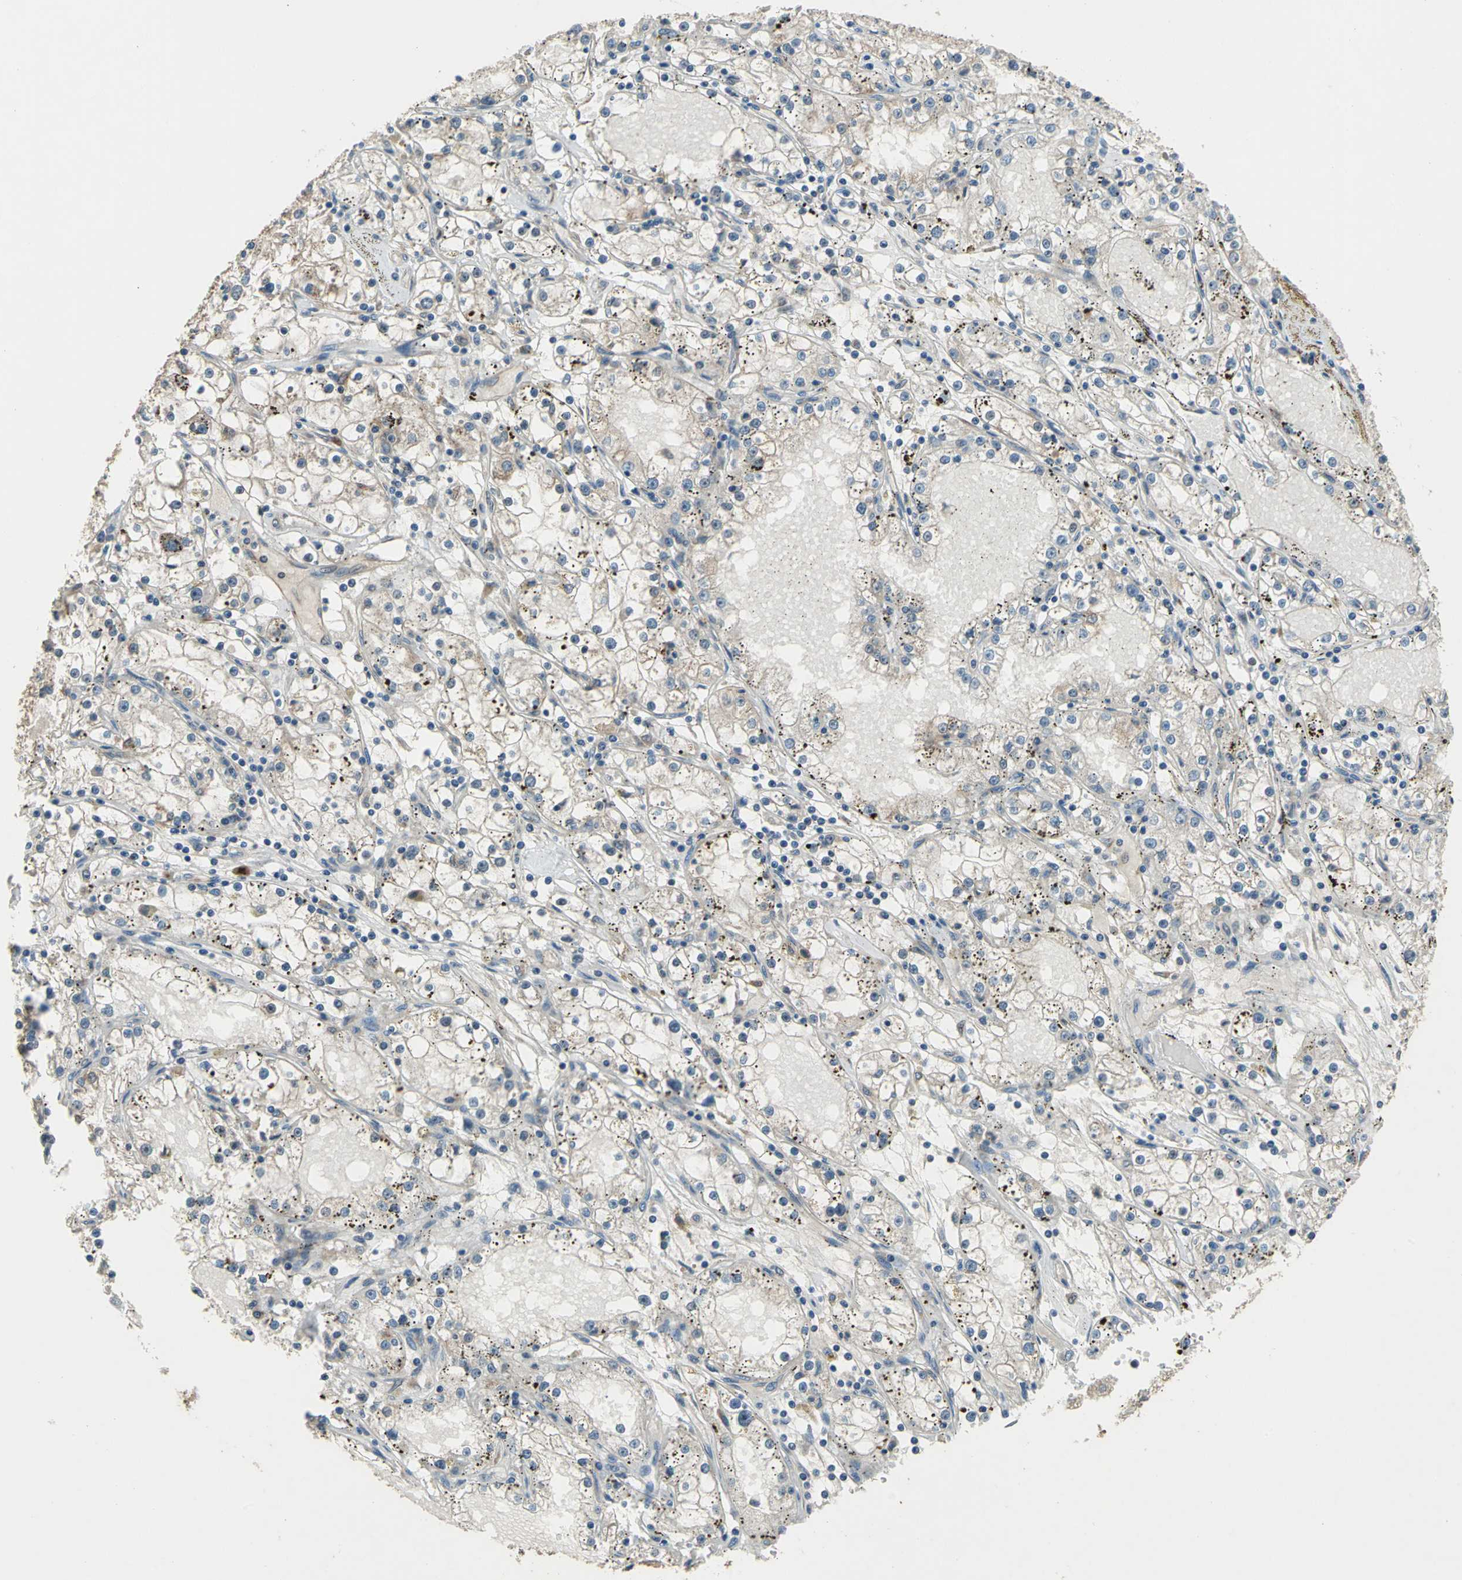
{"staining": {"intensity": "weak", "quantity": "25%-75%", "location": "cytoplasmic/membranous"}, "tissue": "renal cancer", "cell_type": "Tumor cells", "image_type": "cancer", "snomed": [{"axis": "morphology", "description": "Adenocarcinoma, NOS"}, {"axis": "topography", "description": "Kidney"}], "caption": "Immunohistochemistry (IHC) staining of renal cancer, which exhibits low levels of weak cytoplasmic/membranous staining in approximately 25%-75% of tumor cells indicating weak cytoplasmic/membranous protein expression. The staining was performed using DAB (brown) for protein detection and nuclei were counterstained in hematoxylin (blue).", "gene": "NFKBIE", "patient": {"sex": "male", "age": 56}}